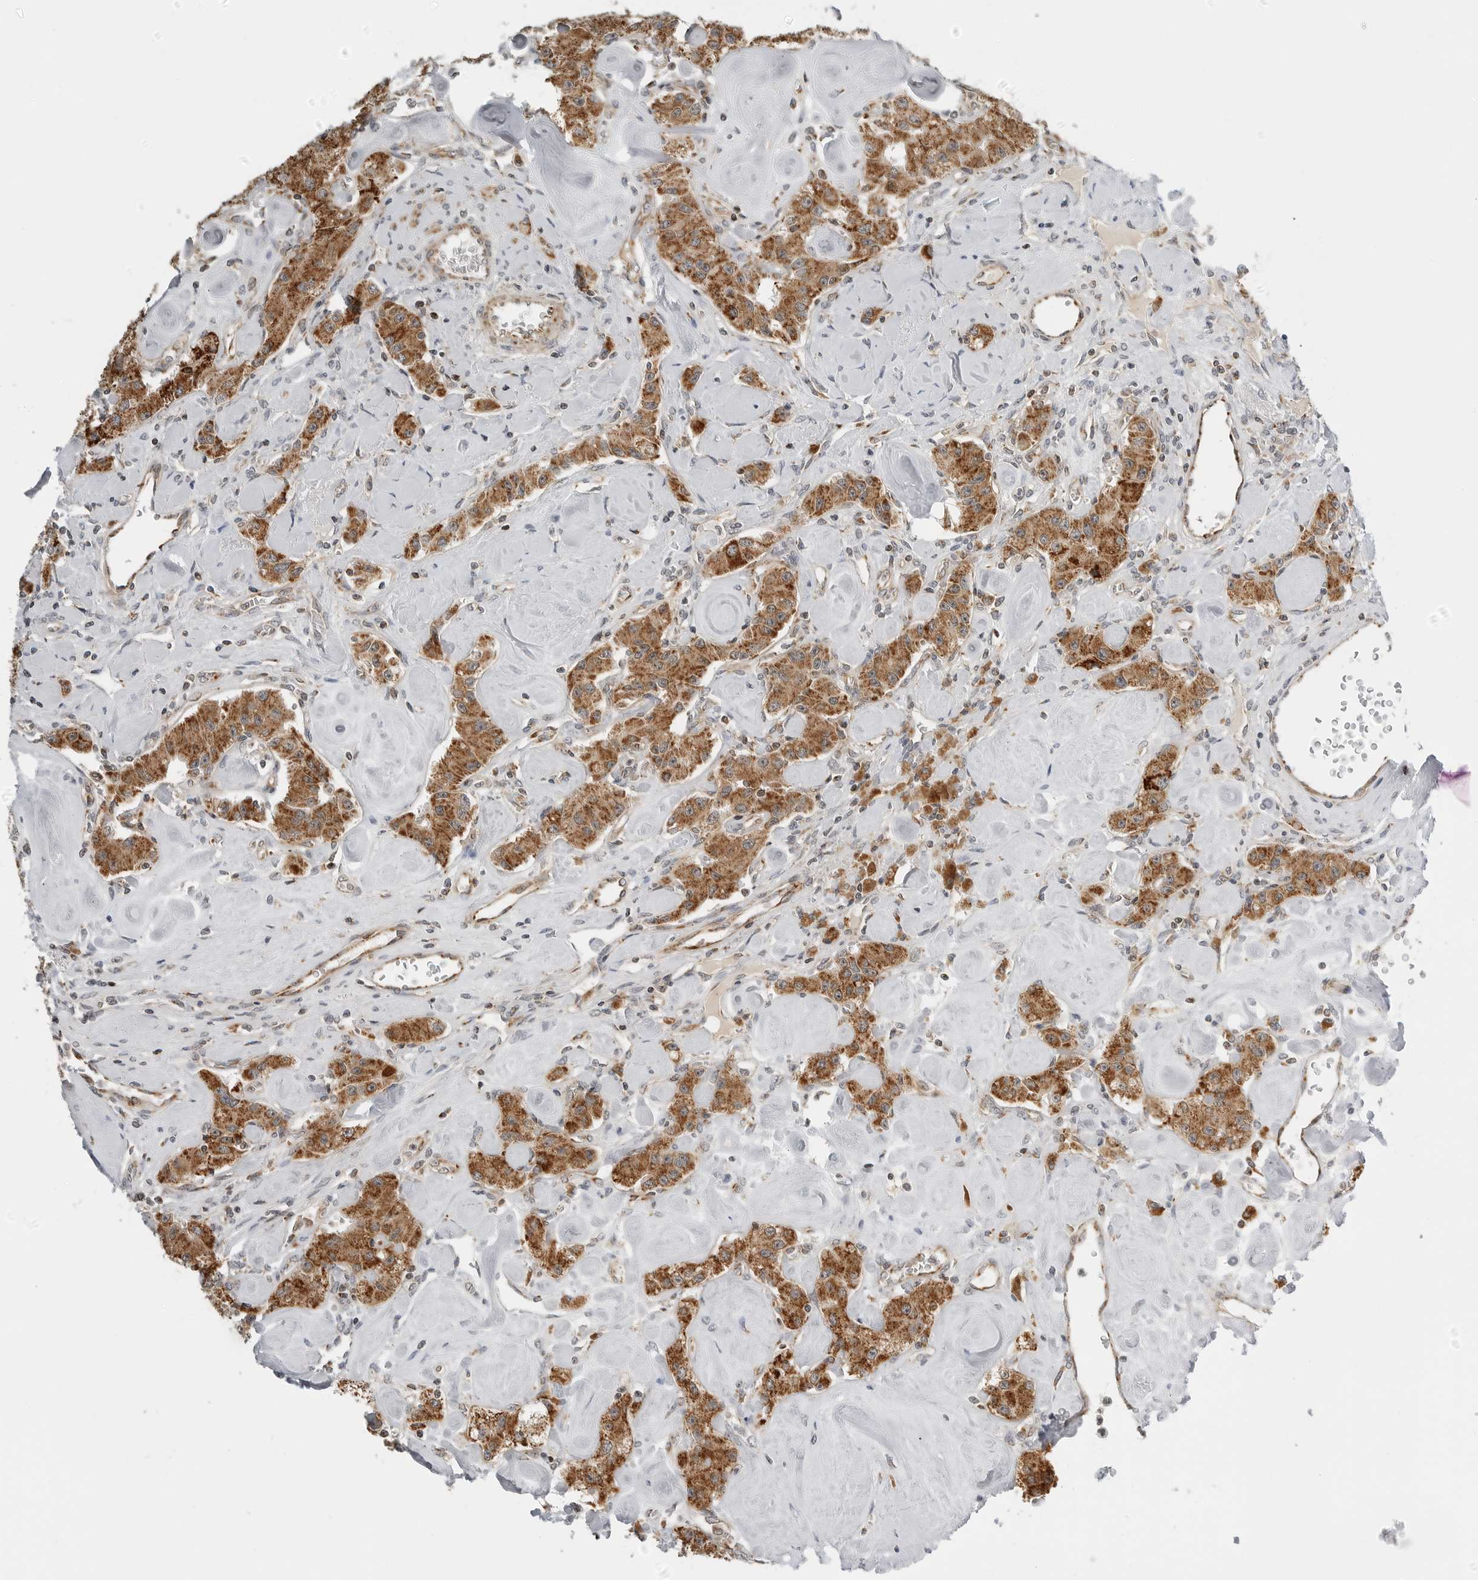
{"staining": {"intensity": "strong", "quantity": ">75%", "location": "cytoplasmic/membranous"}, "tissue": "carcinoid", "cell_type": "Tumor cells", "image_type": "cancer", "snomed": [{"axis": "morphology", "description": "Carcinoid, malignant, NOS"}, {"axis": "topography", "description": "Pancreas"}], "caption": "Strong cytoplasmic/membranous expression for a protein is seen in about >75% of tumor cells of malignant carcinoid using immunohistochemistry.", "gene": "PEX2", "patient": {"sex": "male", "age": 41}}